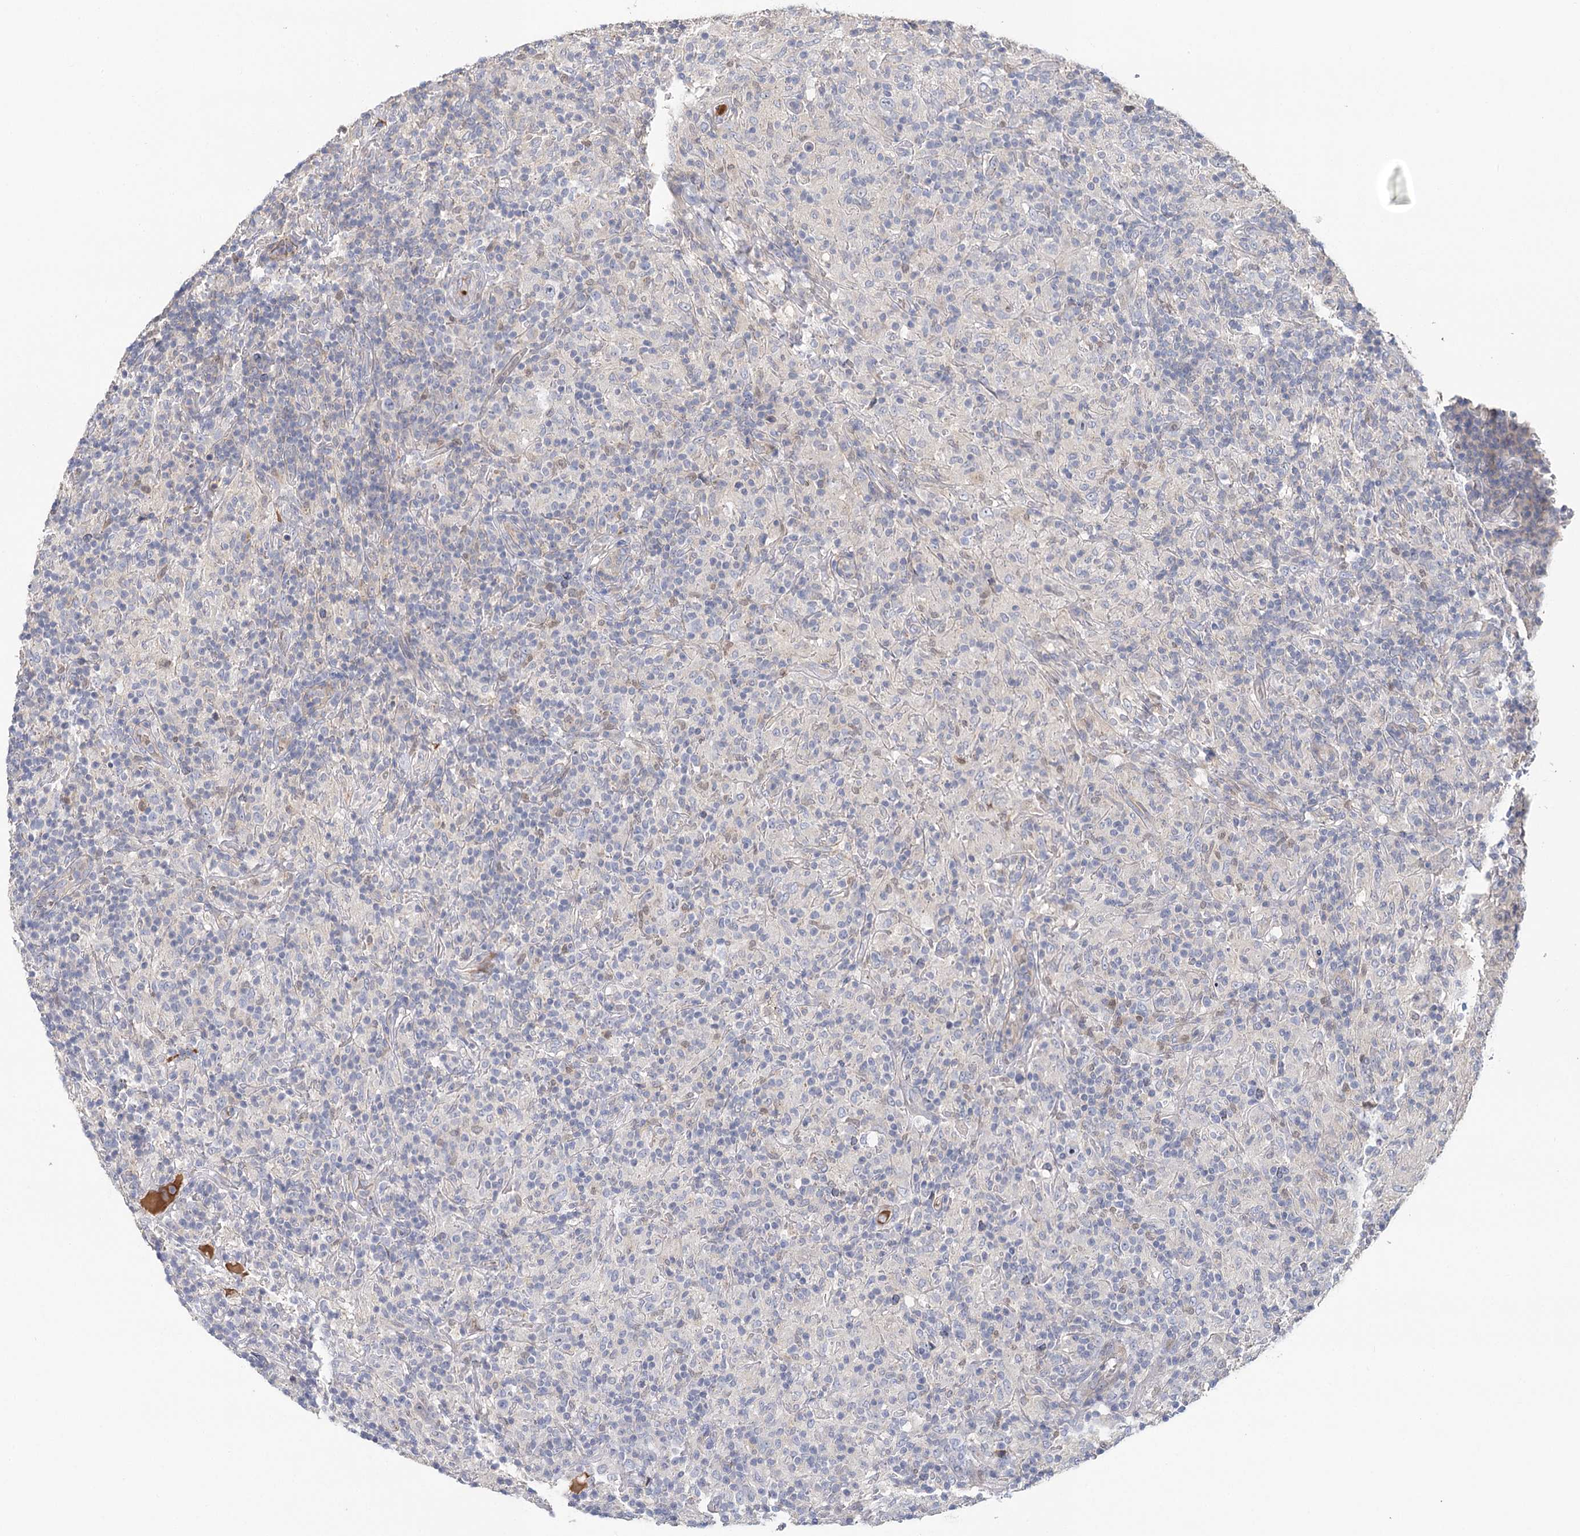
{"staining": {"intensity": "negative", "quantity": "none", "location": "none"}, "tissue": "lymphoma", "cell_type": "Tumor cells", "image_type": "cancer", "snomed": [{"axis": "morphology", "description": "Hodgkin's disease, NOS"}, {"axis": "topography", "description": "Lymph node"}], "caption": "Immunohistochemical staining of Hodgkin's disease shows no significant staining in tumor cells.", "gene": "EPB41L5", "patient": {"sex": "male", "age": 70}}